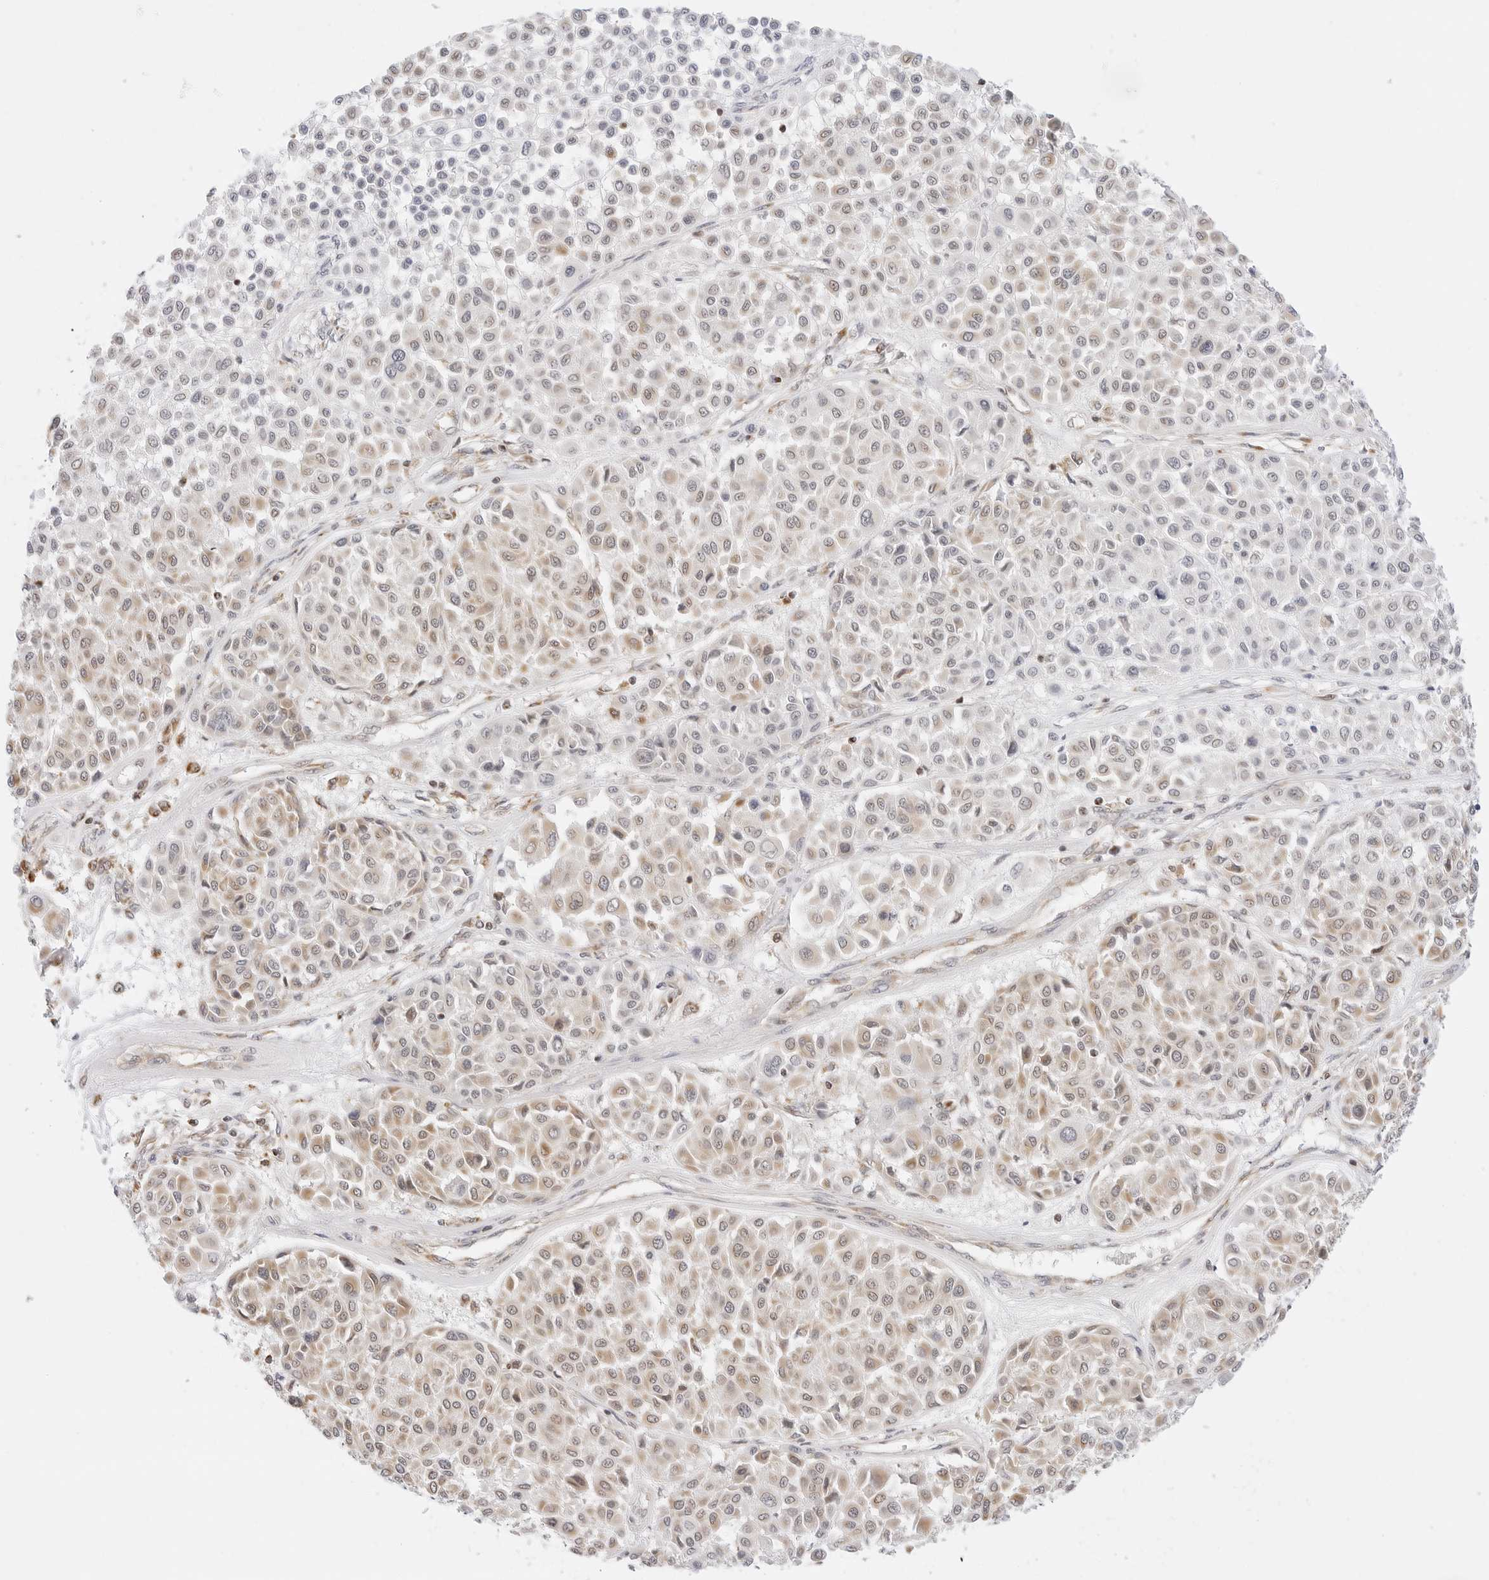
{"staining": {"intensity": "weak", "quantity": ">75%", "location": "cytoplasmic/membranous,nuclear"}, "tissue": "melanoma", "cell_type": "Tumor cells", "image_type": "cancer", "snomed": [{"axis": "morphology", "description": "Malignant melanoma, Metastatic site"}, {"axis": "topography", "description": "Soft tissue"}], "caption": "Immunohistochemical staining of human melanoma shows low levels of weak cytoplasmic/membranous and nuclear positivity in about >75% of tumor cells. (DAB IHC with brightfield microscopy, high magnification).", "gene": "GORAB", "patient": {"sex": "male", "age": 41}}